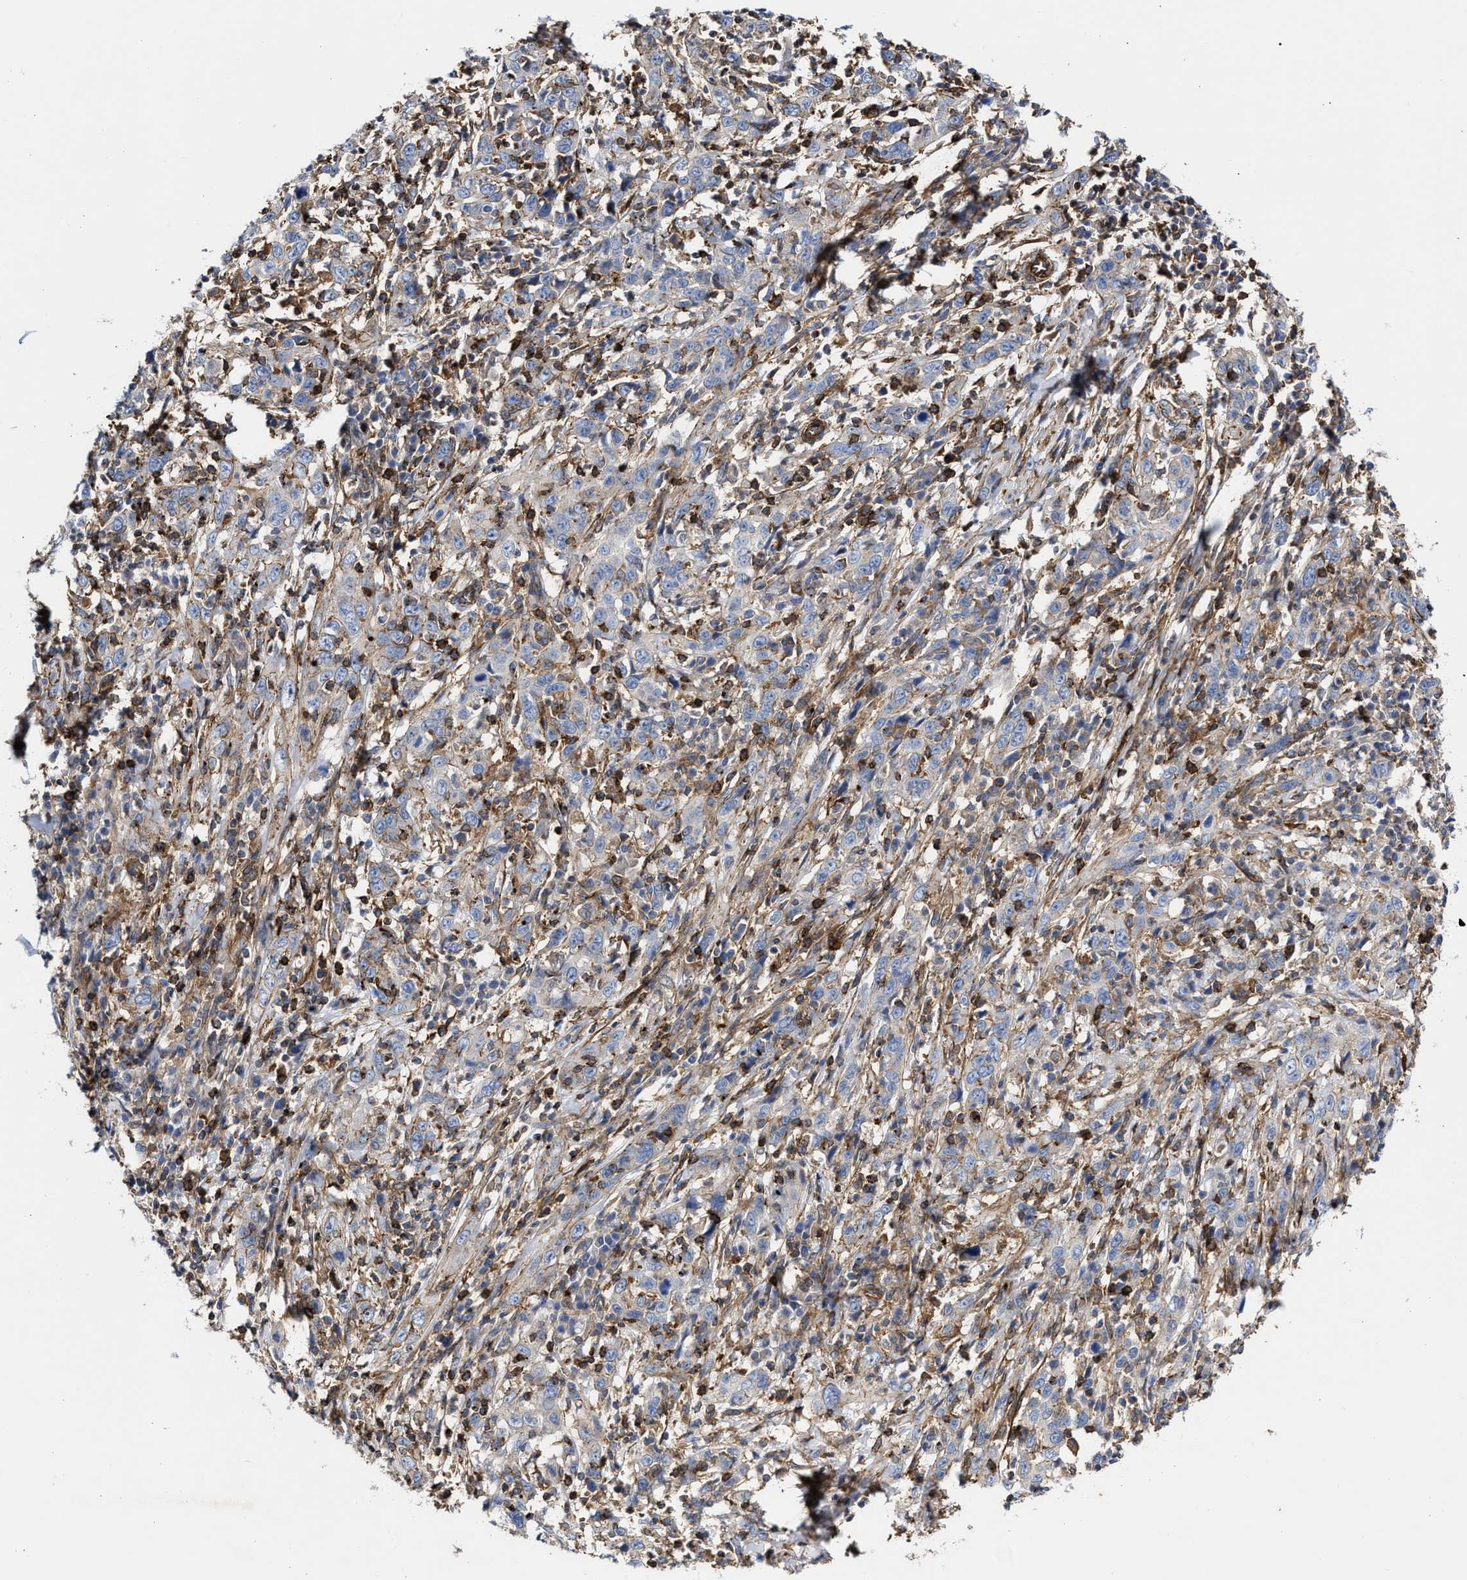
{"staining": {"intensity": "negative", "quantity": "none", "location": "none"}, "tissue": "cervical cancer", "cell_type": "Tumor cells", "image_type": "cancer", "snomed": [{"axis": "morphology", "description": "Squamous cell carcinoma, NOS"}, {"axis": "topography", "description": "Cervix"}], "caption": "Tumor cells are negative for protein expression in human cervical squamous cell carcinoma.", "gene": "HS3ST5", "patient": {"sex": "female", "age": 46}}